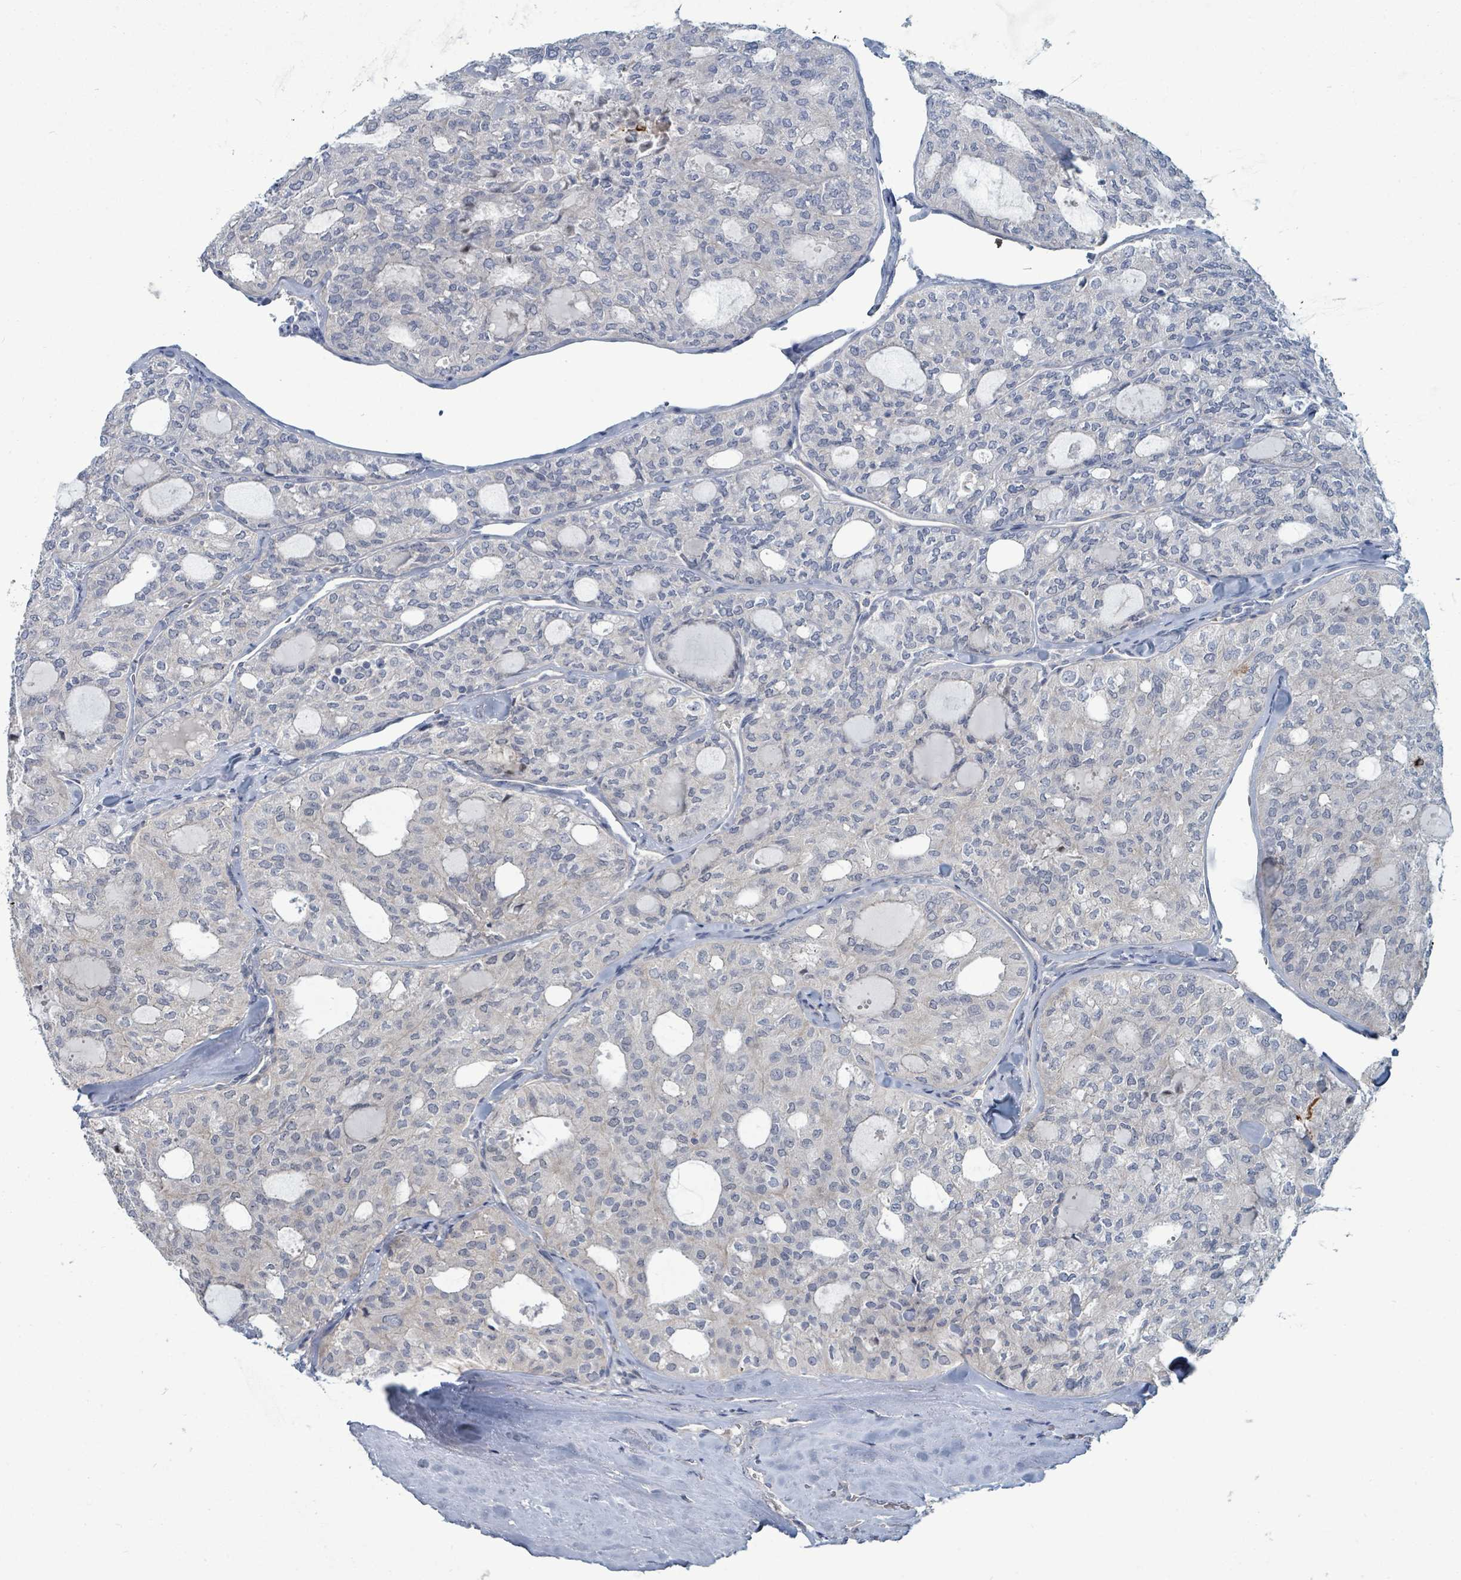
{"staining": {"intensity": "negative", "quantity": "none", "location": "none"}, "tissue": "thyroid cancer", "cell_type": "Tumor cells", "image_type": "cancer", "snomed": [{"axis": "morphology", "description": "Follicular adenoma carcinoma, NOS"}, {"axis": "topography", "description": "Thyroid gland"}], "caption": "IHC image of neoplastic tissue: thyroid follicular adenoma carcinoma stained with DAB demonstrates no significant protein staining in tumor cells.", "gene": "TRDMT1", "patient": {"sex": "male", "age": 75}}